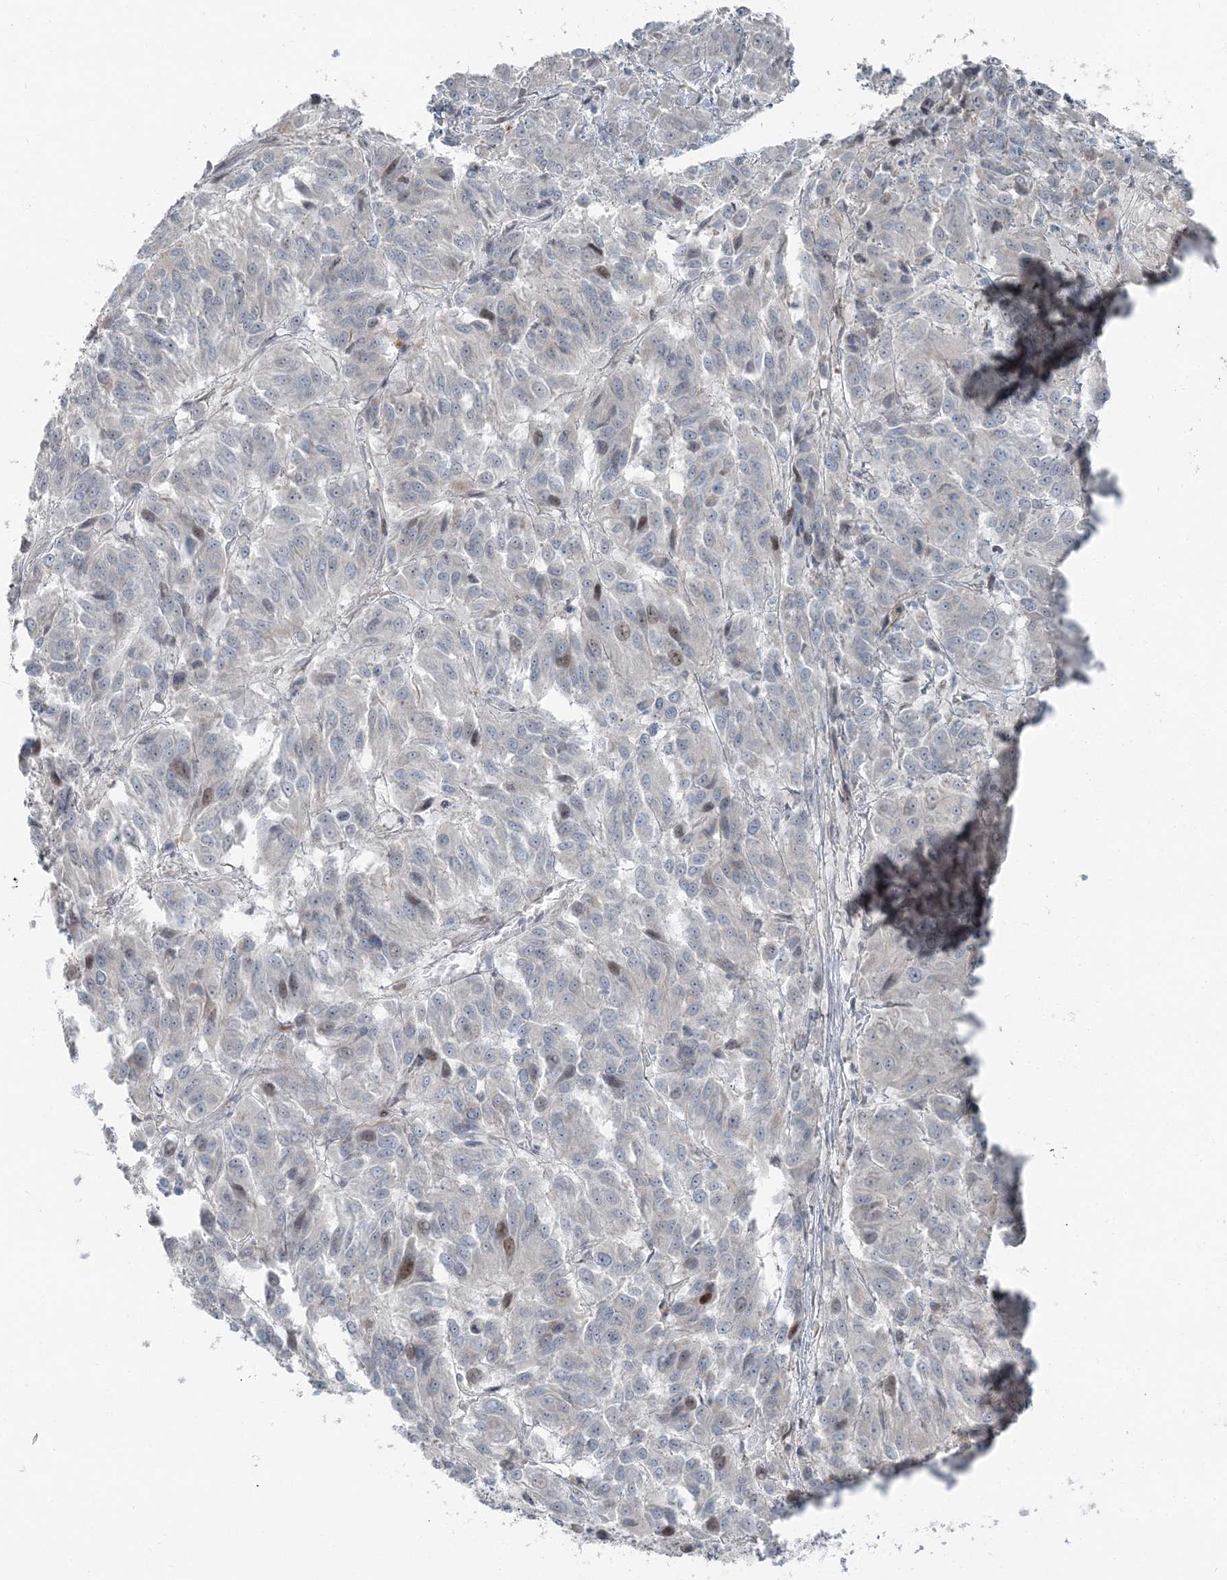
{"staining": {"intensity": "negative", "quantity": "none", "location": "none"}, "tissue": "melanoma", "cell_type": "Tumor cells", "image_type": "cancer", "snomed": [{"axis": "morphology", "description": "Malignant melanoma, Metastatic site"}, {"axis": "topography", "description": "Lung"}], "caption": "DAB immunohistochemical staining of malignant melanoma (metastatic site) shows no significant expression in tumor cells.", "gene": "FBXL17", "patient": {"sex": "male", "age": 64}}